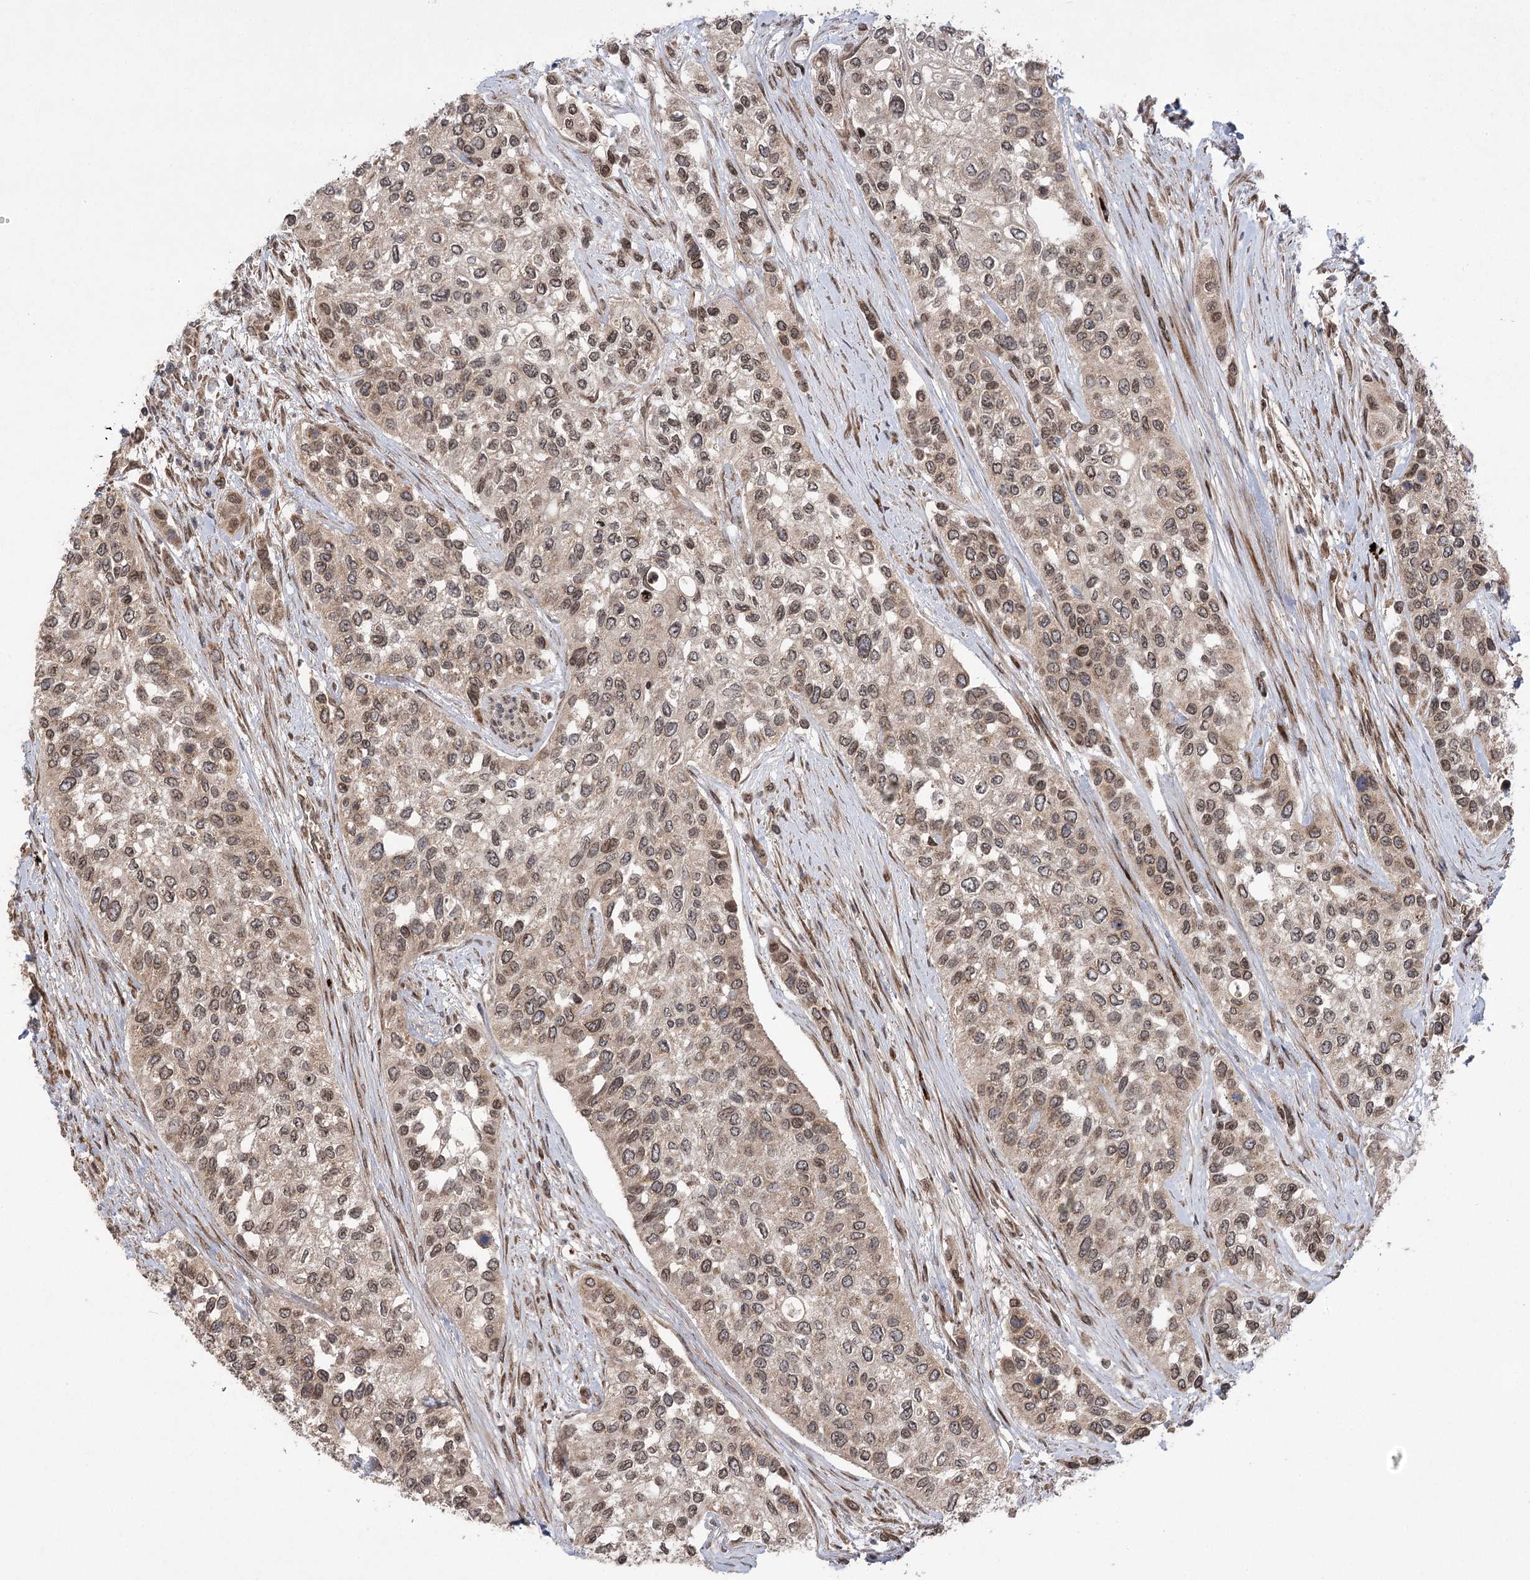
{"staining": {"intensity": "weak", "quantity": ">75%", "location": "nuclear"}, "tissue": "urothelial cancer", "cell_type": "Tumor cells", "image_type": "cancer", "snomed": [{"axis": "morphology", "description": "Normal tissue, NOS"}, {"axis": "morphology", "description": "Urothelial carcinoma, High grade"}, {"axis": "topography", "description": "Vascular tissue"}, {"axis": "topography", "description": "Urinary bladder"}], "caption": "A high-resolution image shows immunohistochemistry staining of high-grade urothelial carcinoma, which displays weak nuclear positivity in approximately >75% of tumor cells.", "gene": "TENM2", "patient": {"sex": "female", "age": 56}}